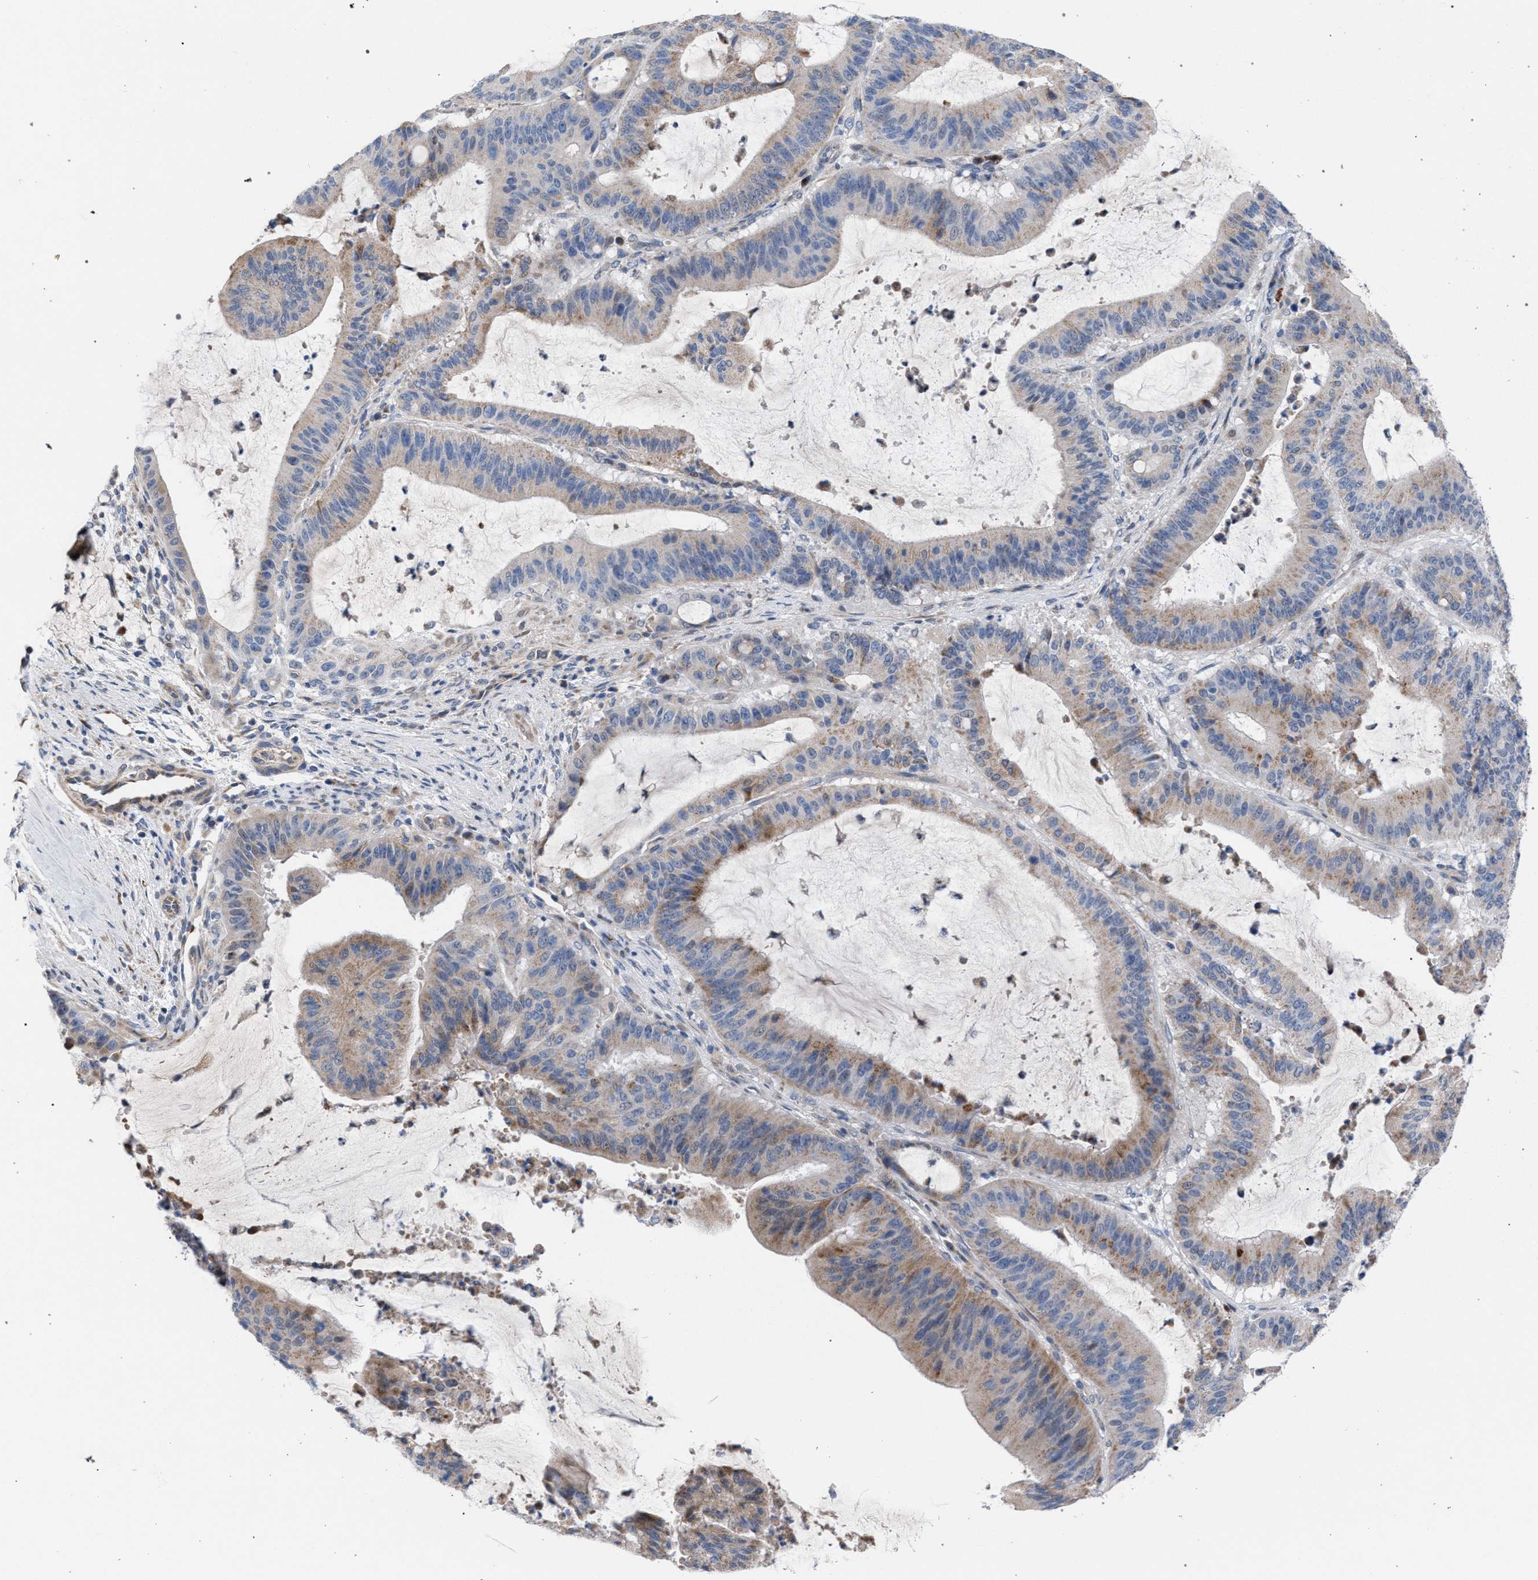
{"staining": {"intensity": "weak", "quantity": "25%-75%", "location": "cytoplasmic/membranous"}, "tissue": "liver cancer", "cell_type": "Tumor cells", "image_type": "cancer", "snomed": [{"axis": "morphology", "description": "Normal tissue, NOS"}, {"axis": "morphology", "description": "Cholangiocarcinoma"}, {"axis": "topography", "description": "Liver"}, {"axis": "topography", "description": "Peripheral nerve tissue"}], "caption": "Protein staining of cholangiocarcinoma (liver) tissue exhibits weak cytoplasmic/membranous positivity in approximately 25%-75% of tumor cells.", "gene": "RNF135", "patient": {"sex": "female", "age": 73}}